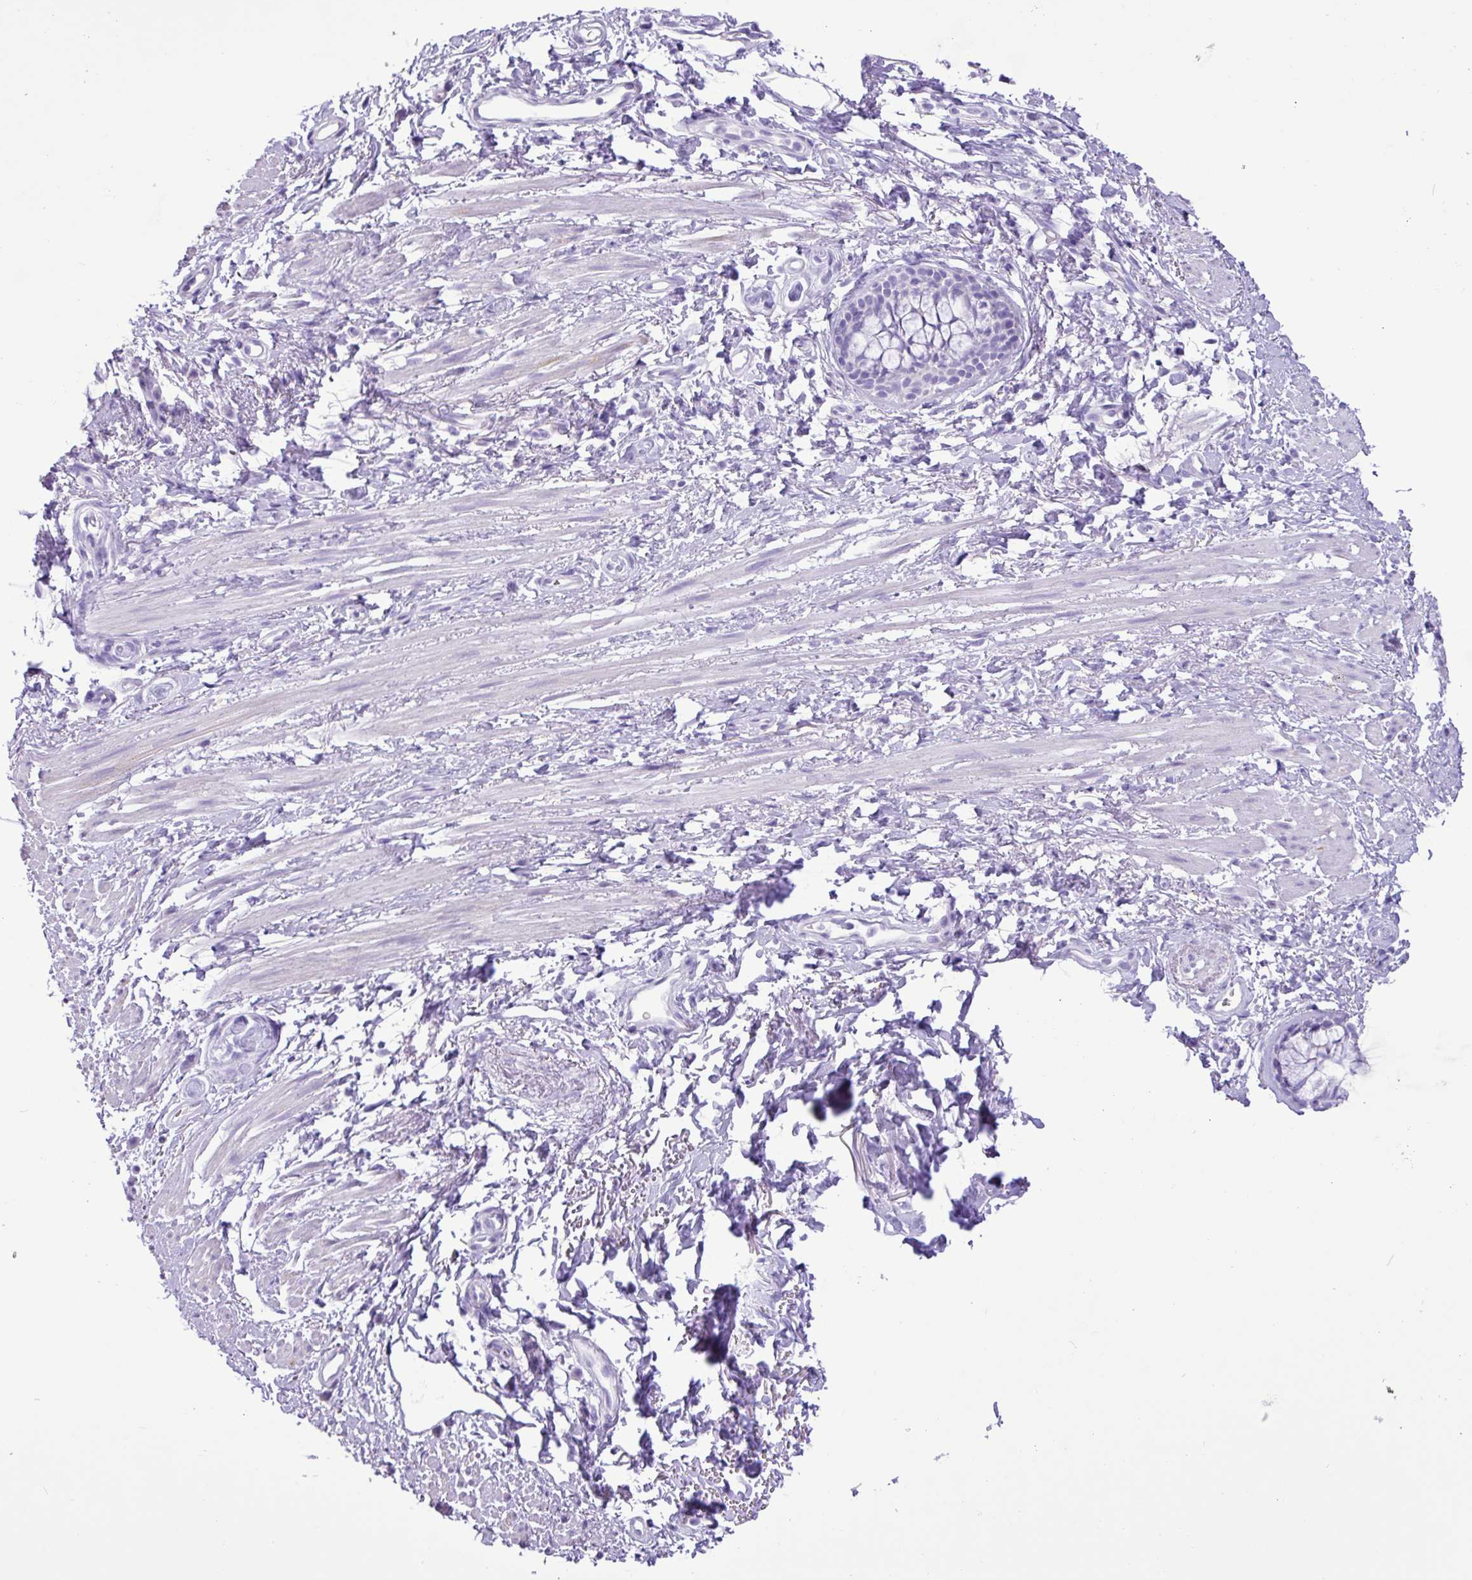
{"staining": {"intensity": "negative", "quantity": "none", "location": "none"}, "tissue": "bronchus", "cell_type": "Respiratory epithelial cells", "image_type": "normal", "snomed": [{"axis": "morphology", "description": "Normal tissue, NOS"}, {"axis": "morphology", "description": "Squamous cell carcinoma, NOS"}, {"axis": "topography", "description": "Bronchus"}, {"axis": "topography", "description": "Lung"}], "caption": "High magnification brightfield microscopy of unremarkable bronchus stained with DAB (3,3'-diaminobenzidine) (brown) and counterstained with hematoxylin (blue): respiratory epithelial cells show no significant positivity. (DAB immunohistochemistry with hematoxylin counter stain).", "gene": "CKMT2", "patient": {"sex": "female", "age": 70}}